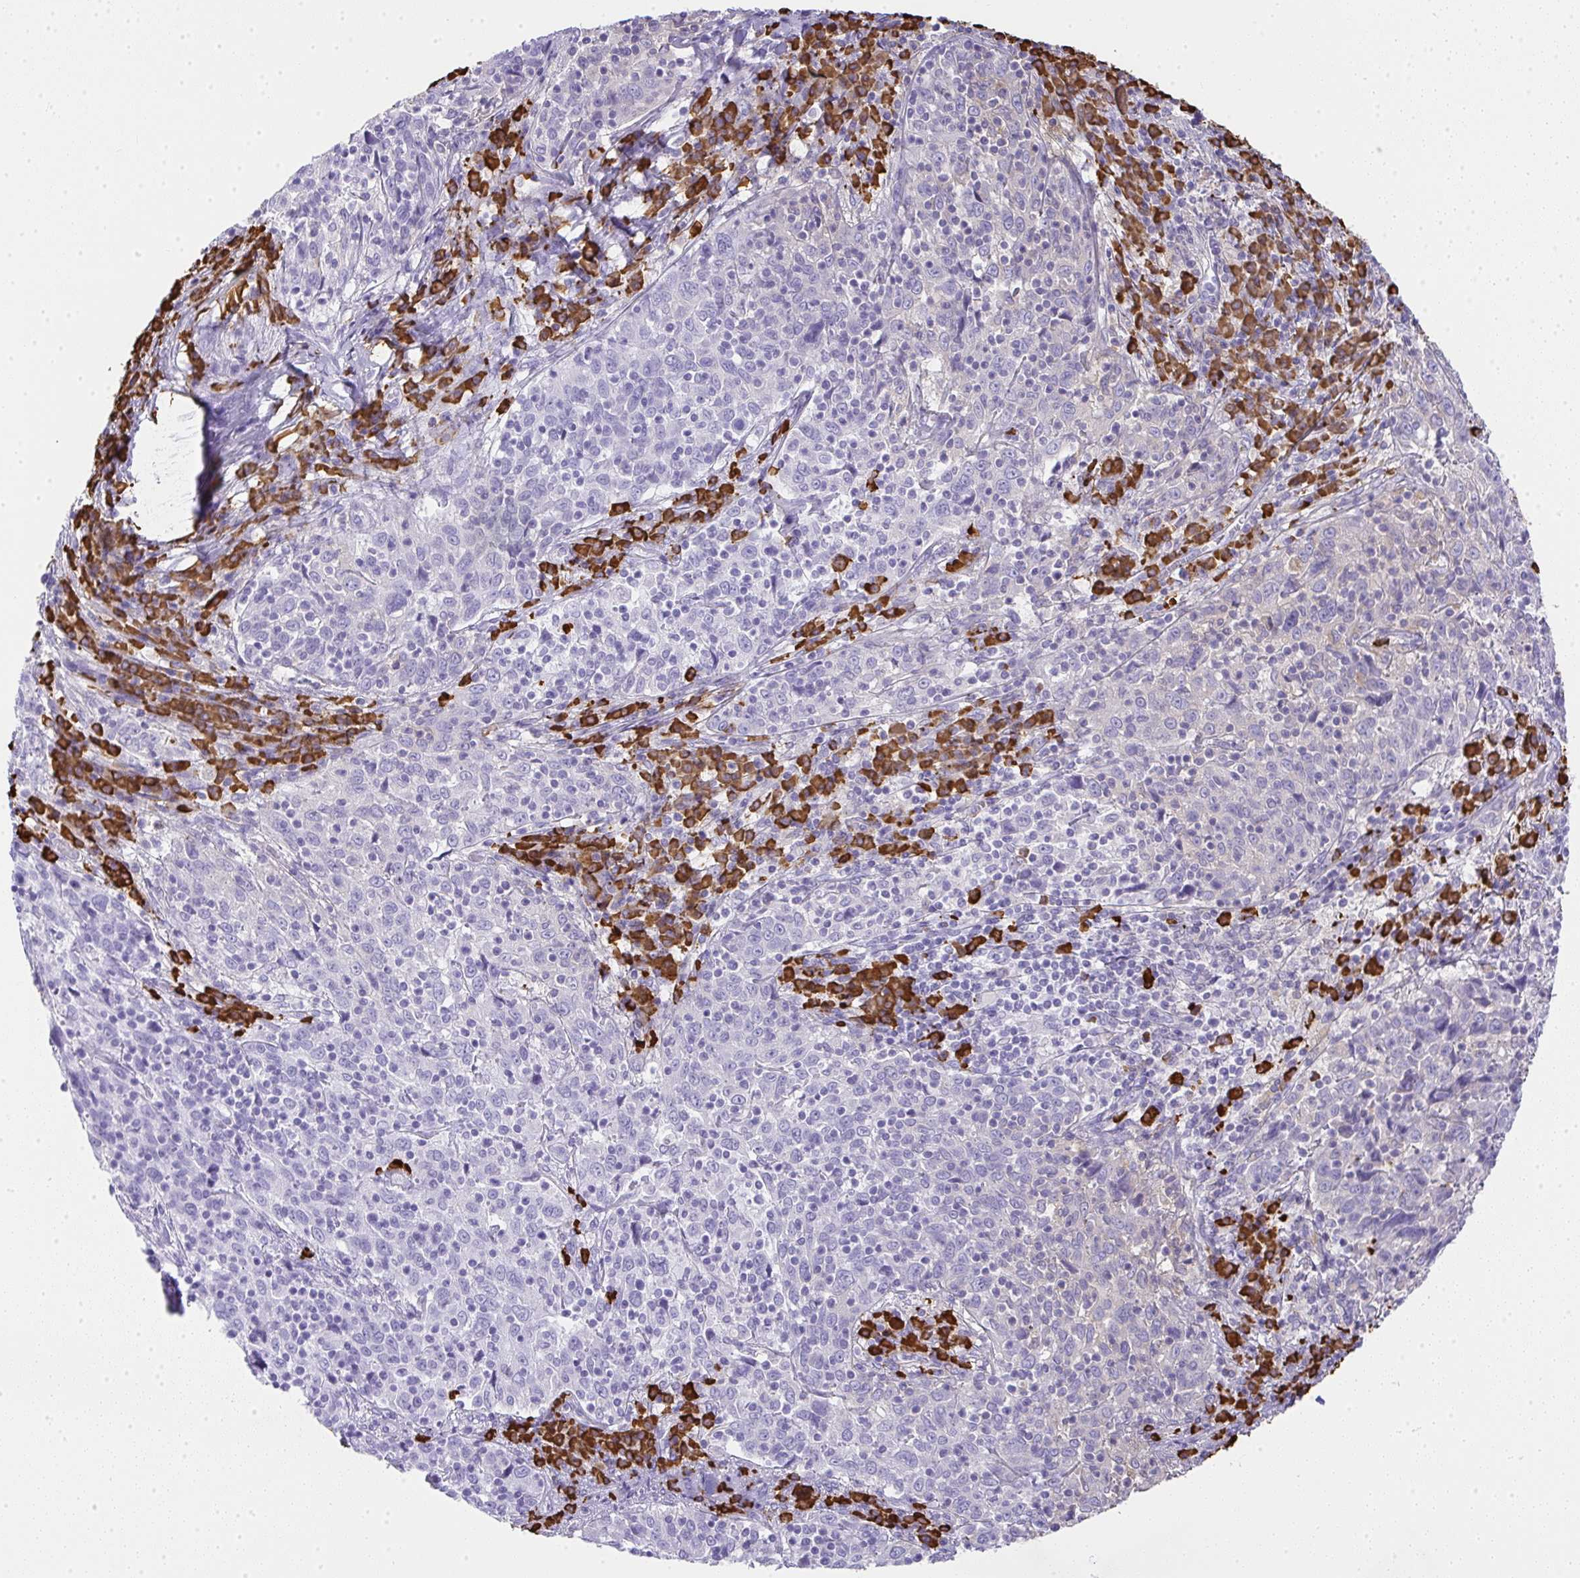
{"staining": {"intensity": "negative", "quantity": "none", "location": "none"}, "tissue": "cervical cancer", "cell_type": "Tumor cells", "image_type": "cancer", "snomed": [{"axis": "morphology", "description": "Squamous cell carcinoma, NOS"}, {"axis": "topography", "description": "Cervix"}], "caption": "Immunohistochemistry micrograph of neoplastic tissue: human cervical squamous cell carcinoma stained with DAB demonstrates no significant protein staining in tumor cells.", "gene": "CDADC1", "patient": {"sex": "female", "age": 46}}